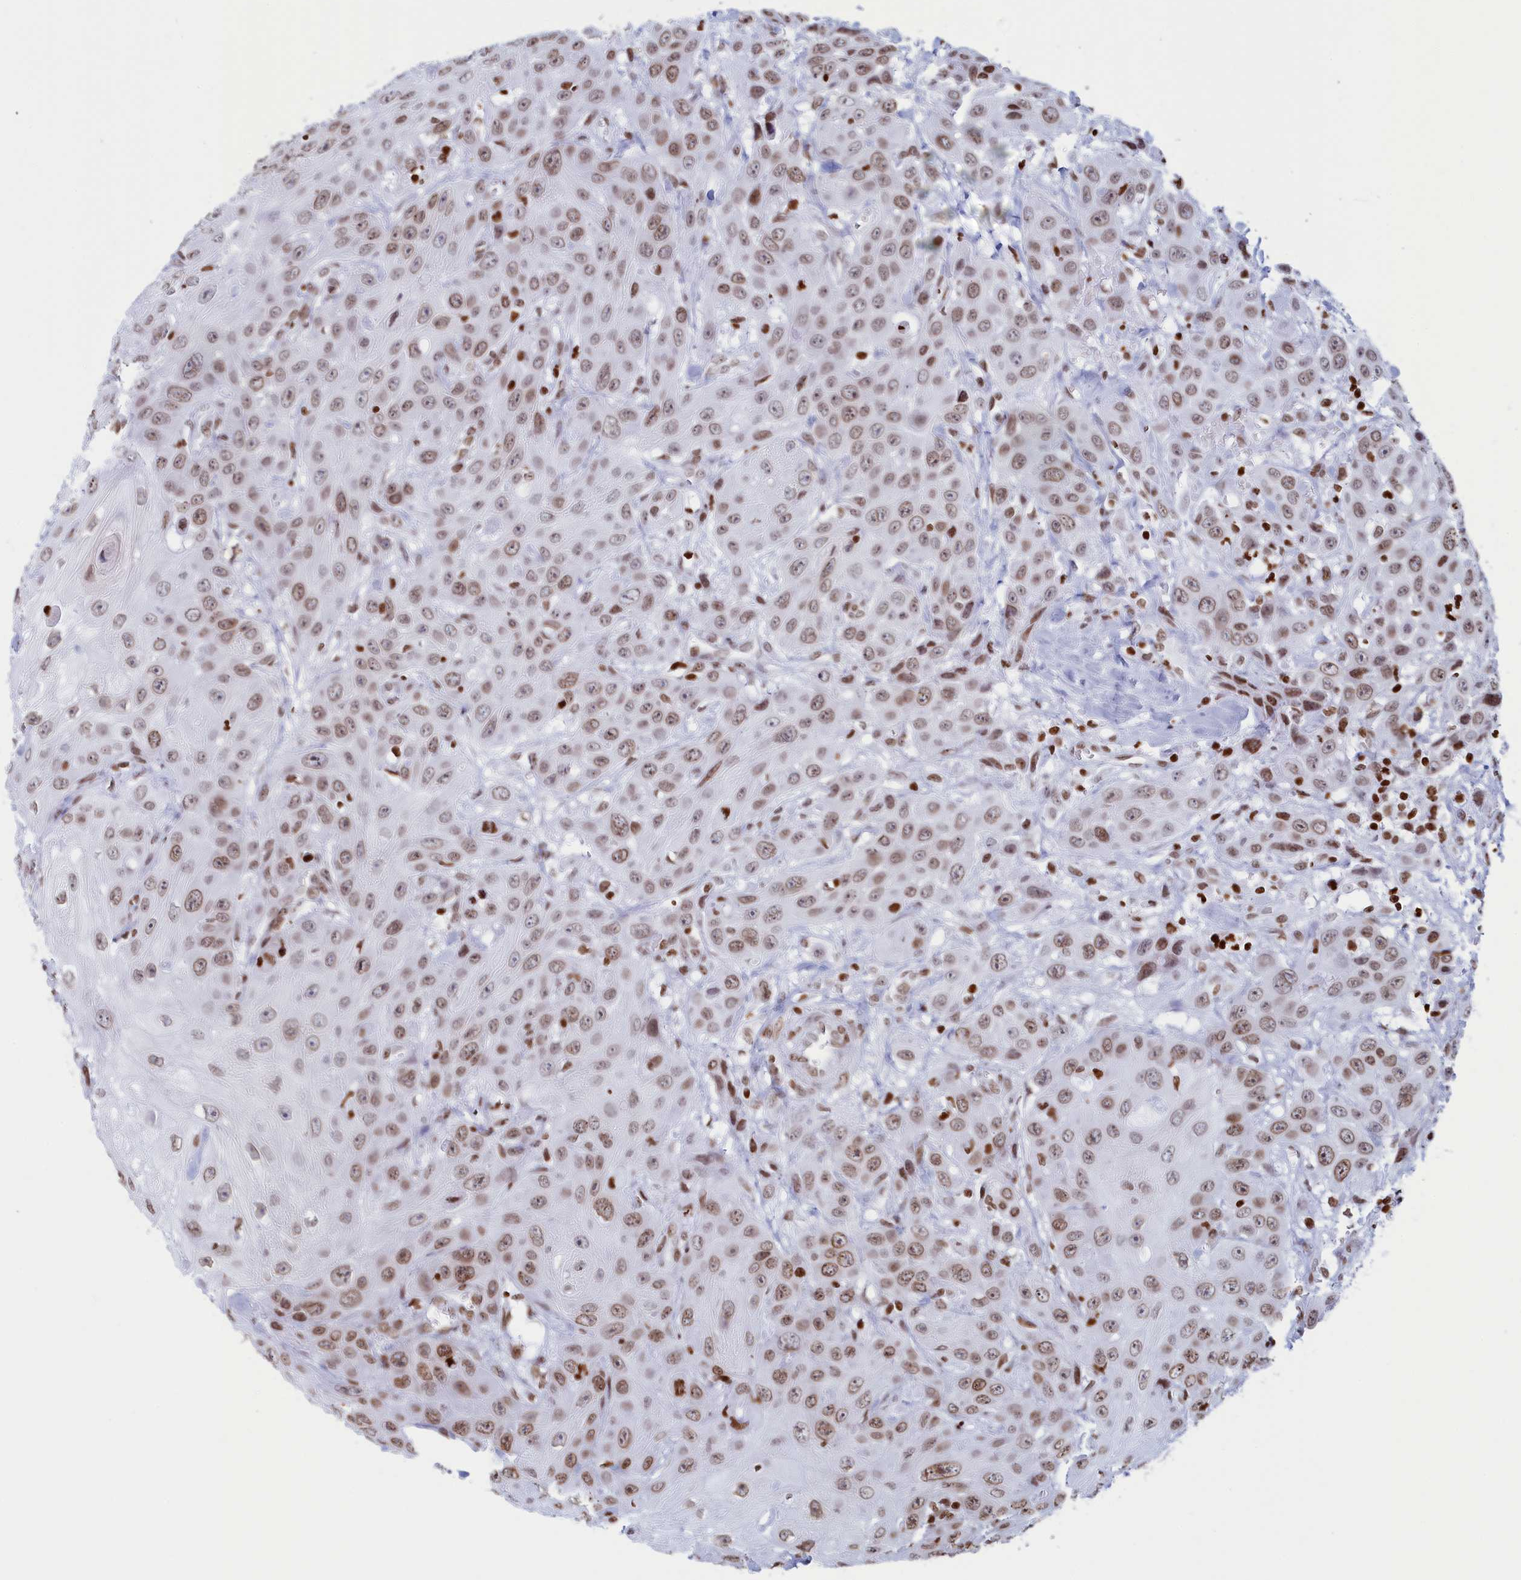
{"staining": {"intensity": "moderate", "quantity": ">75%", "location": "nuclear"}, "tissue": "head and neck cancer", "cell_type": "Tumor cells", "image_type": "cancer", "snomed": [{"axis": "morphology", "description": "Squamous cell carcinoma, NOS"}, {"axis": "topography", "description": "Head-Neck"}], "caption": "An immunohistochemistry histopathology image of neoplastic tissue is shown. Protein staining in brown labels moderate nuclear positivity in head and neck cancer within tumor cells. Using DAB (brown) and hematoxylin (blue) stains, captured at high magnification using brightfield microscopy.", "gene": "APOBEC3A", "patient": {"sex": "male", "age": 81}}